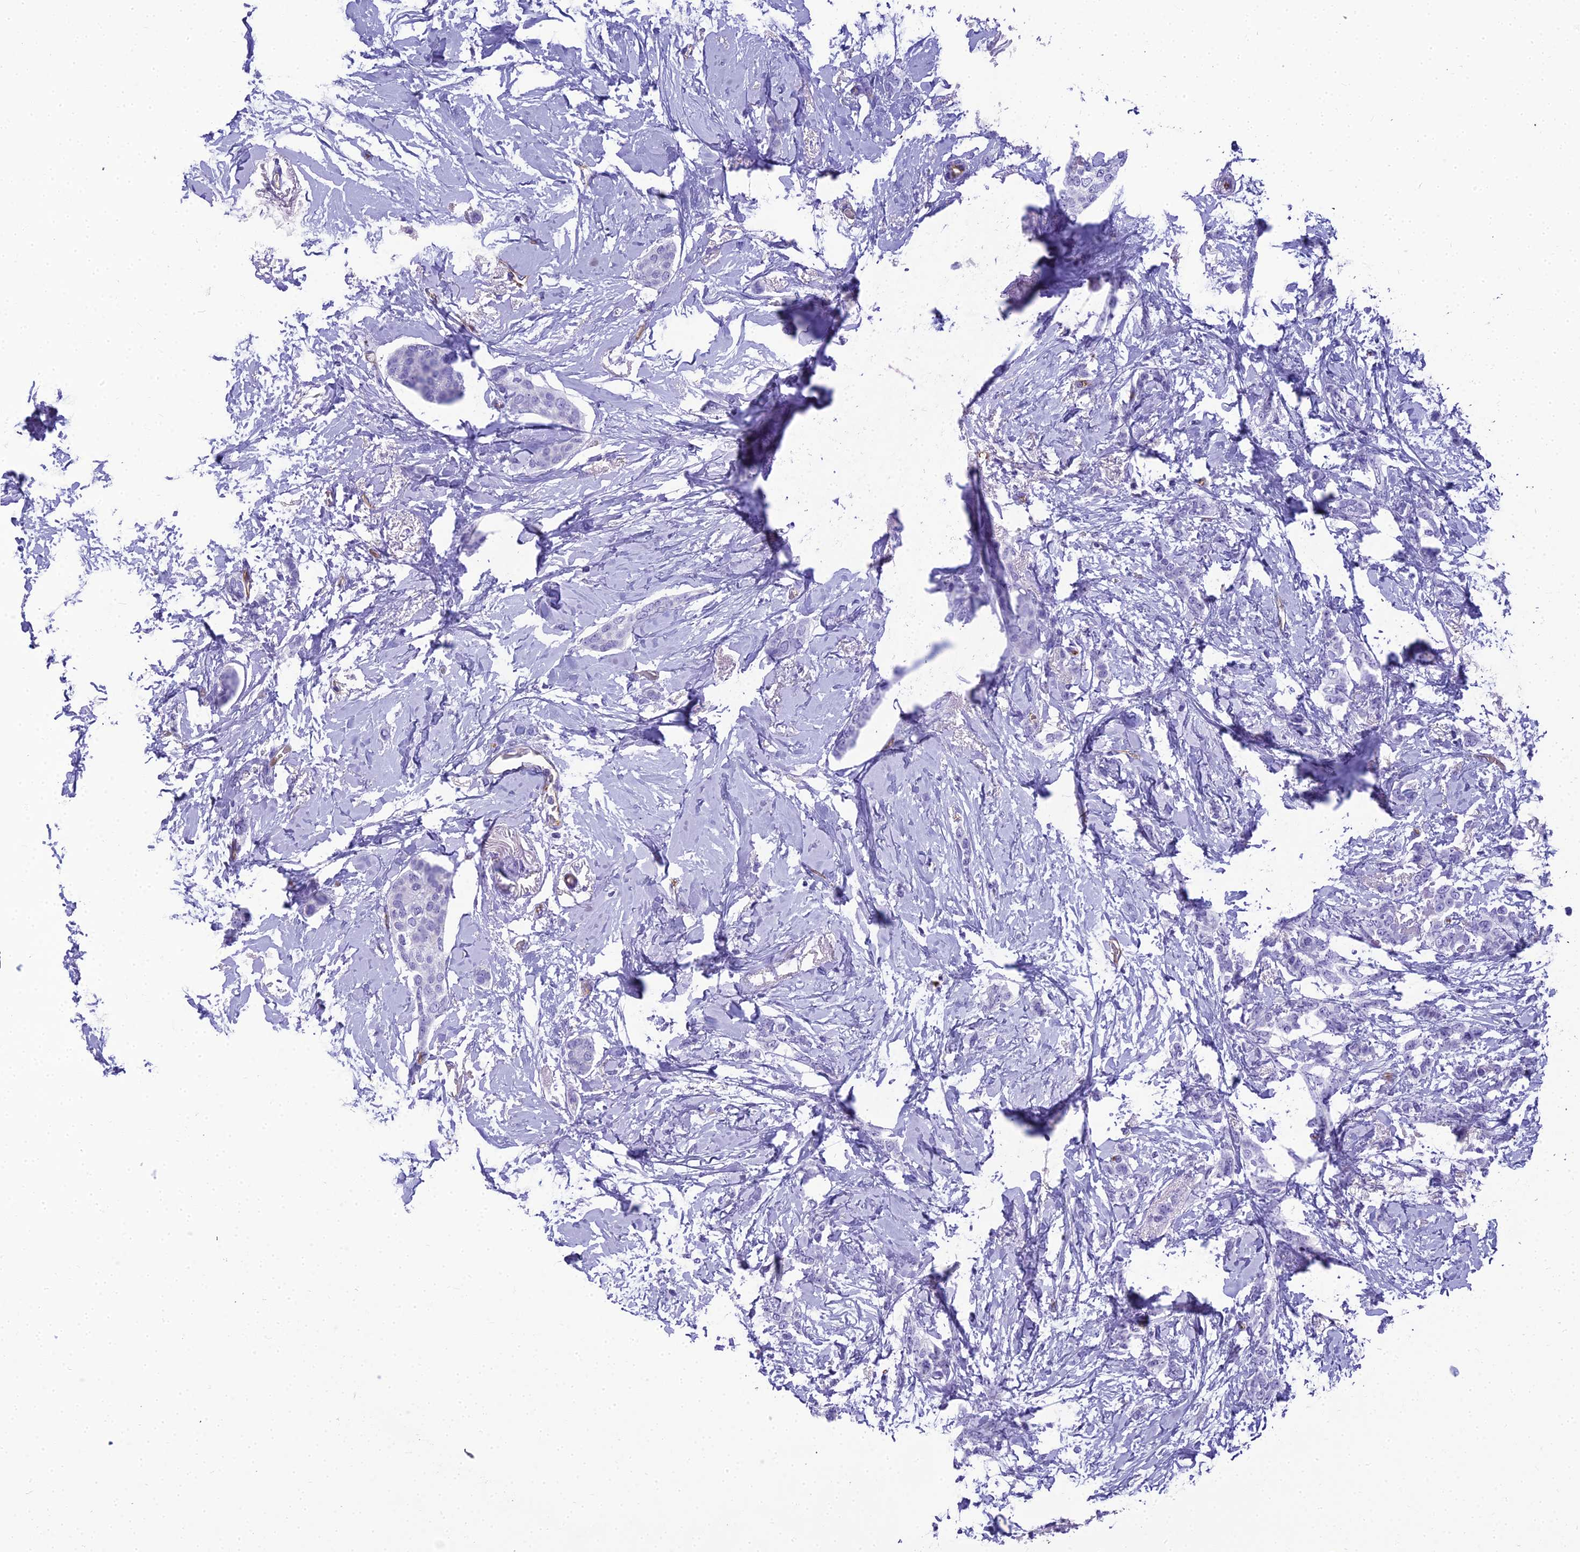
{"staining": {"intensity": "negative", "quantity": "none", "location": "none"}, "tissue": "breast cancer", "cell_type": "Tumor cells", "image_type": "cancer", "snomed": [{"axis": "morphology", "description": "Duct carcinoma"}, {"axis": "topography", "description": "Breast"}], "caption": "Breast infiltrating ductal carcinoma was stained to show a protein in brown. There is no significant positivity in tumor cells.", "gene": "NINJ1", "patient": {"sex": "female", "age": 72}}